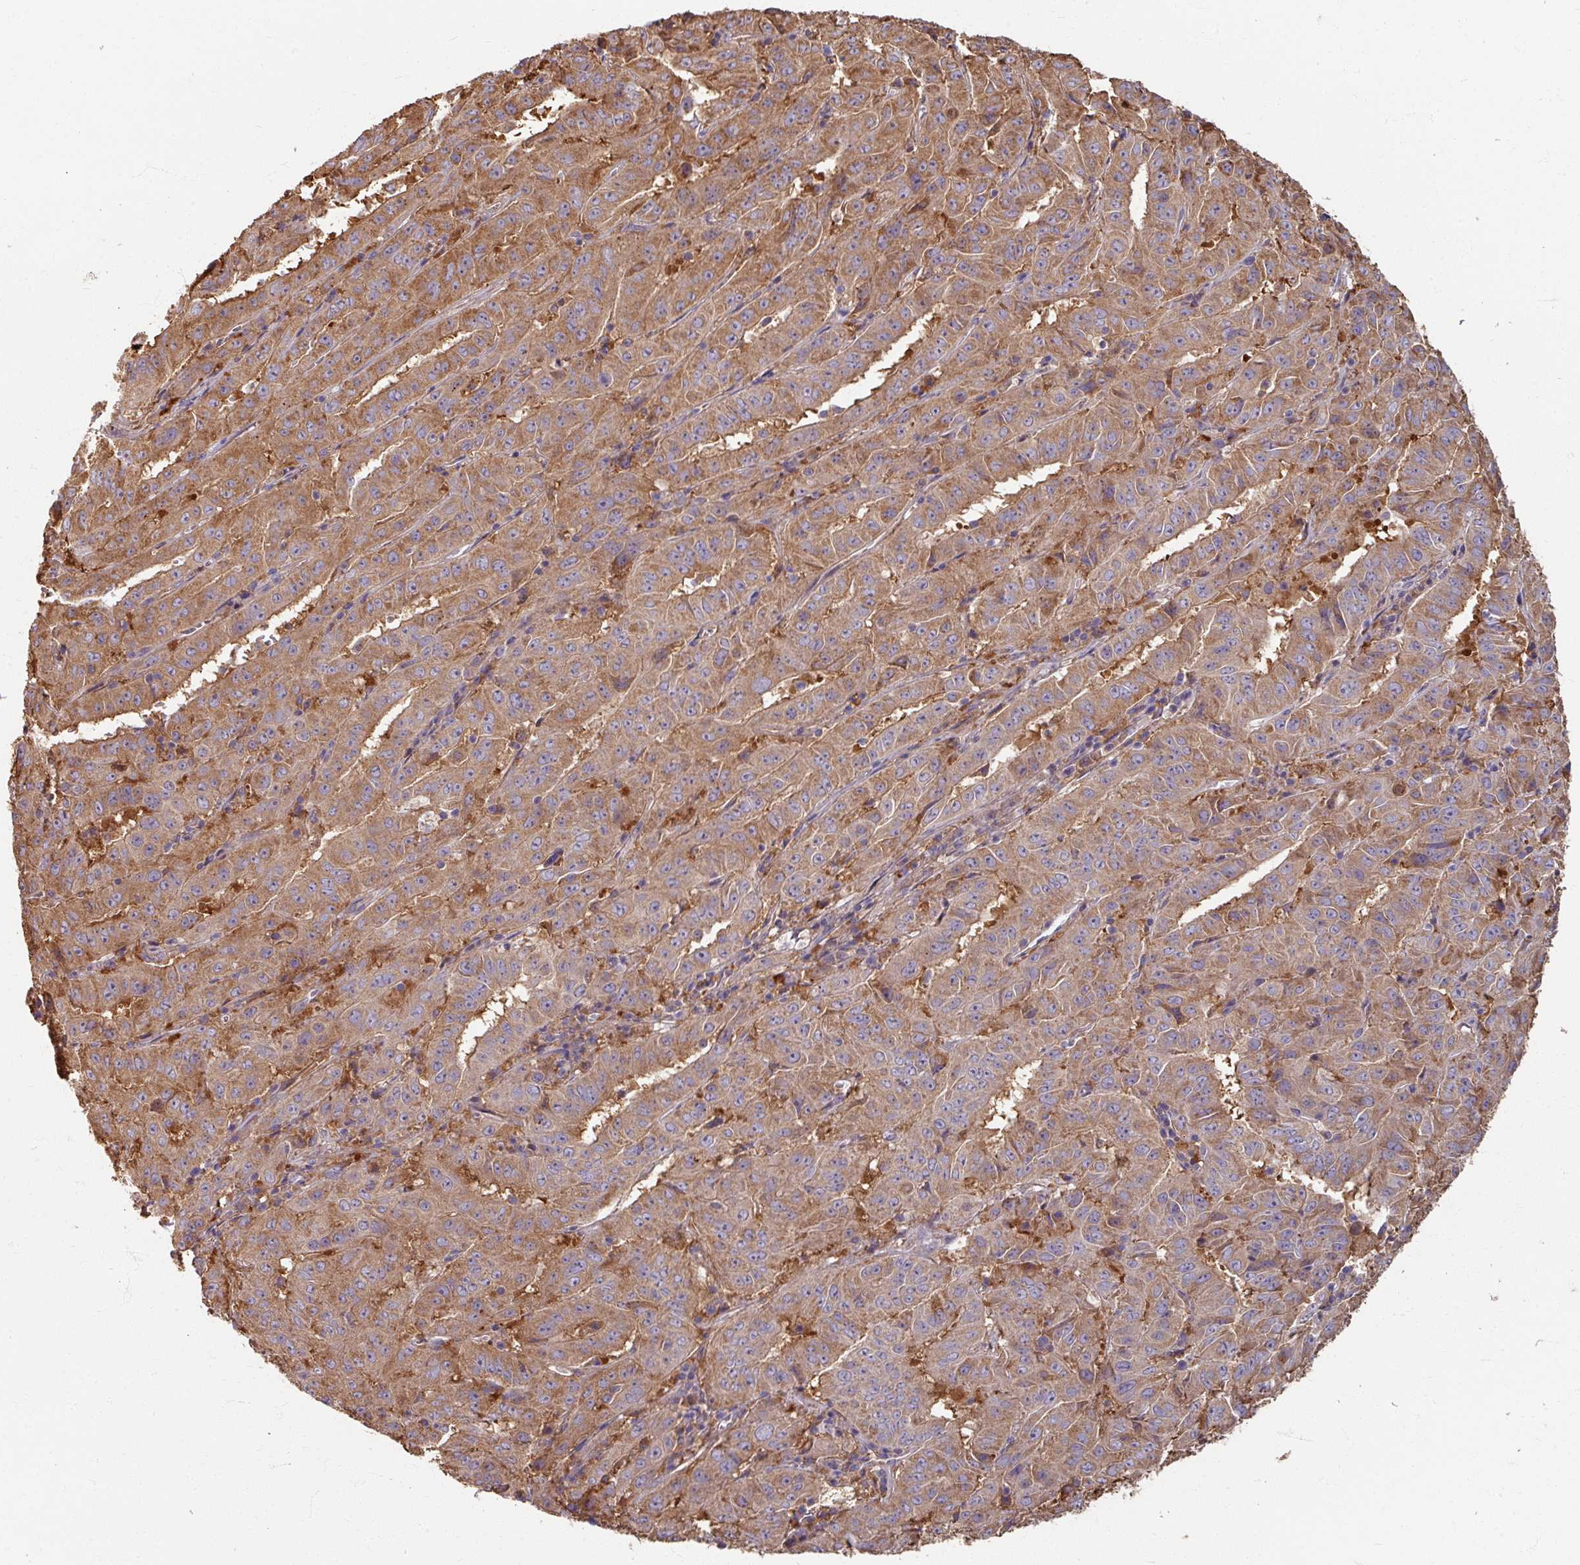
{"staining": {"intensity": "moderate", "quantity": ">75%", "location": "cytoplasmic/membranous"}, "tissue": "pancreatic cancer", "cell_type": "Tumor cells", "image_type": "cancer", "snomed": [{"axis": "morphology", "description": "Adenocarcinoma, NOS"}, {"axis": "topography", "description": "Pancreas"}], "caption": "Protein staining of pancreatic adenocarcinoma tissue displays moderate cytoplasmic/membranous positivity in about >75% of tumor cells. (IHC, brightfield microscopy, high magnification).", "gene": "CCDC68", "patient": {"sex": "male", "age": 63}}